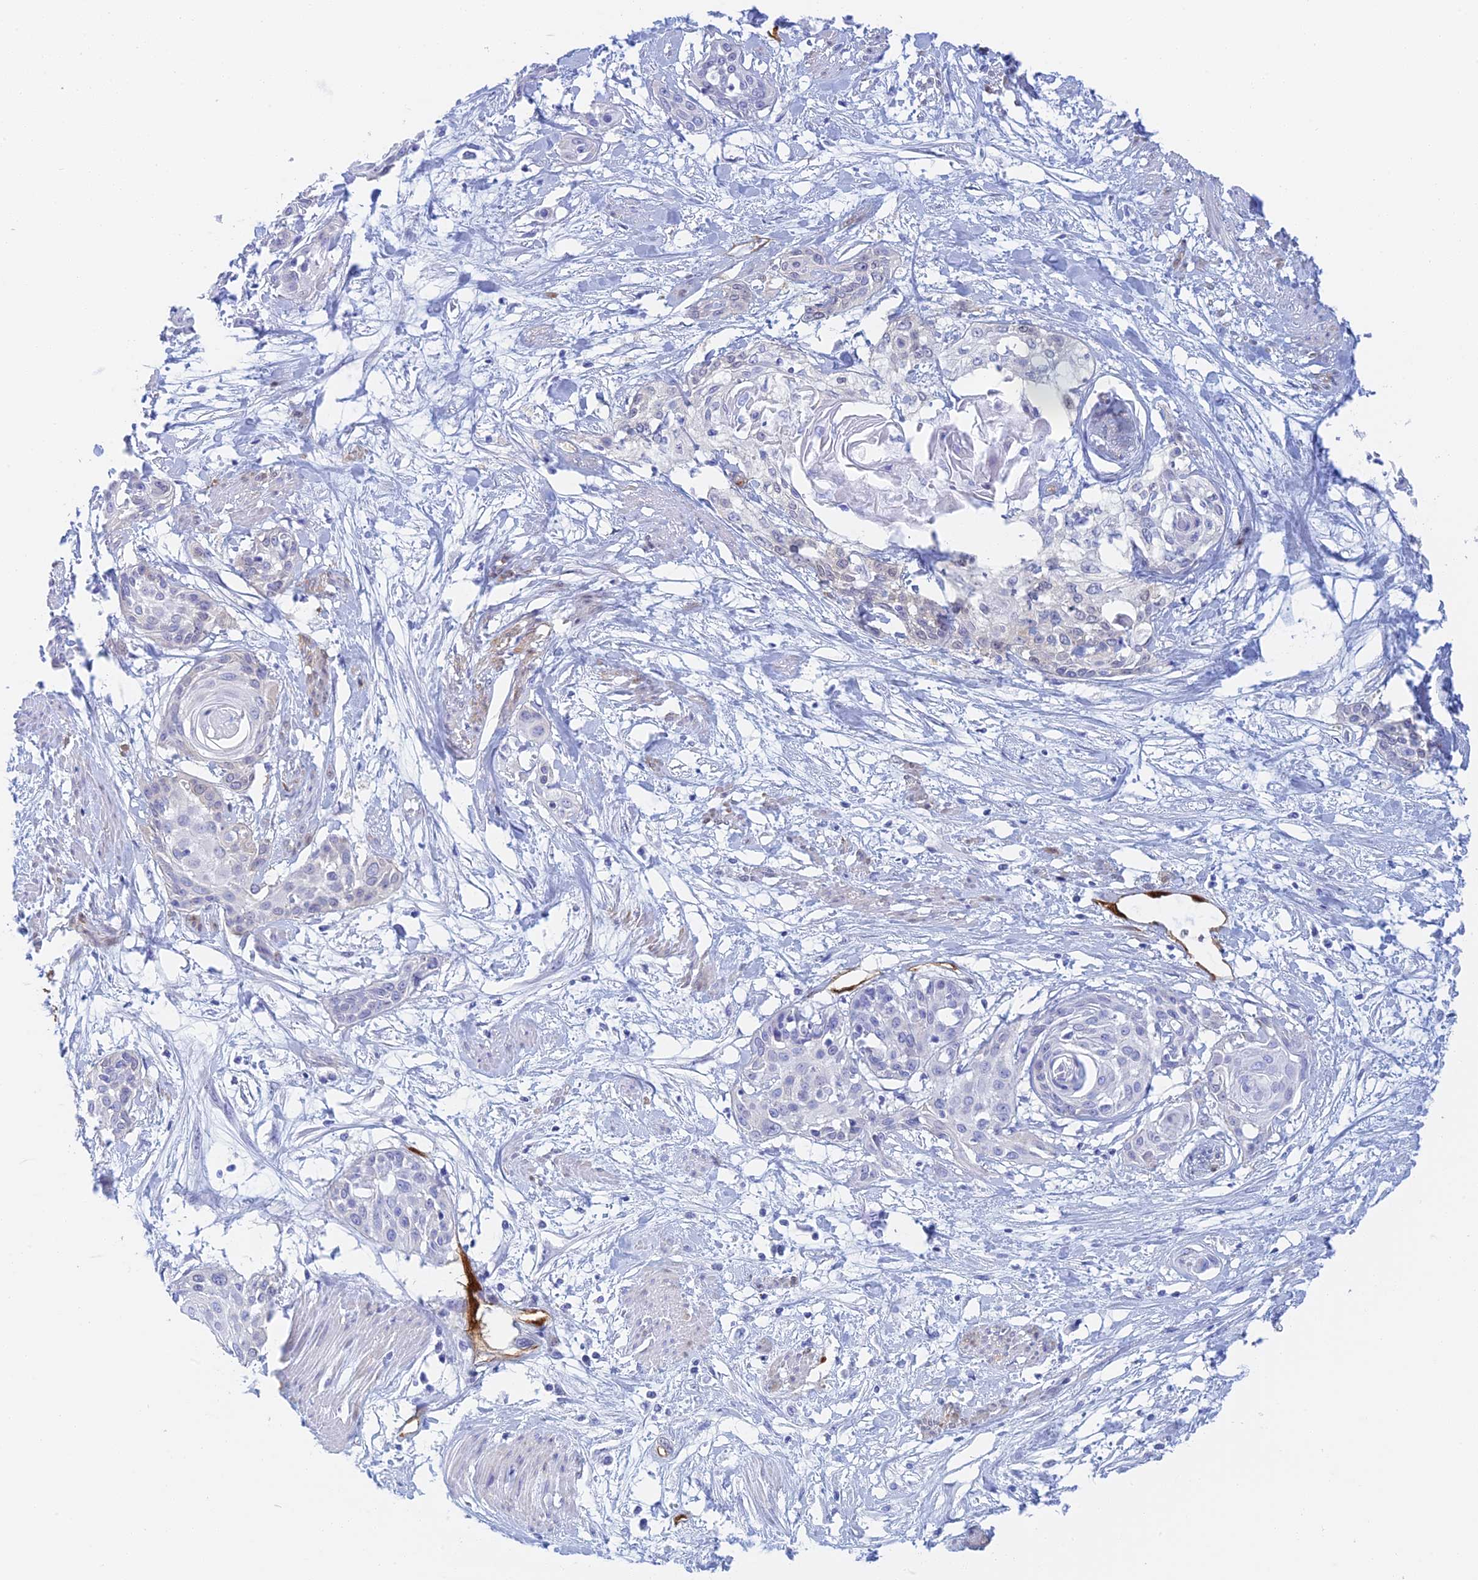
{"staining": {"intensity": "negative", "quantity": "none", "location": "none"}, "tissue": "cervical cancer", "cell_type": "Tumor cells", "image_type": "cancer", "snomed": [{"axis": "morphology", "description": "Squamous cell carcinoma, NOS"}, {"axis": "topography", "description": "Cervix"}], "caption": "Immunohistochemistry histopathology image of neoplastic tissue: cervical squamous cell carcinoma stained with DAB (3,3'-diaminobenzidine) reveals no significant protein expression in tumor cells.", "gene": "CRIP2", "patient": {"sex": "female", "age": 57}}